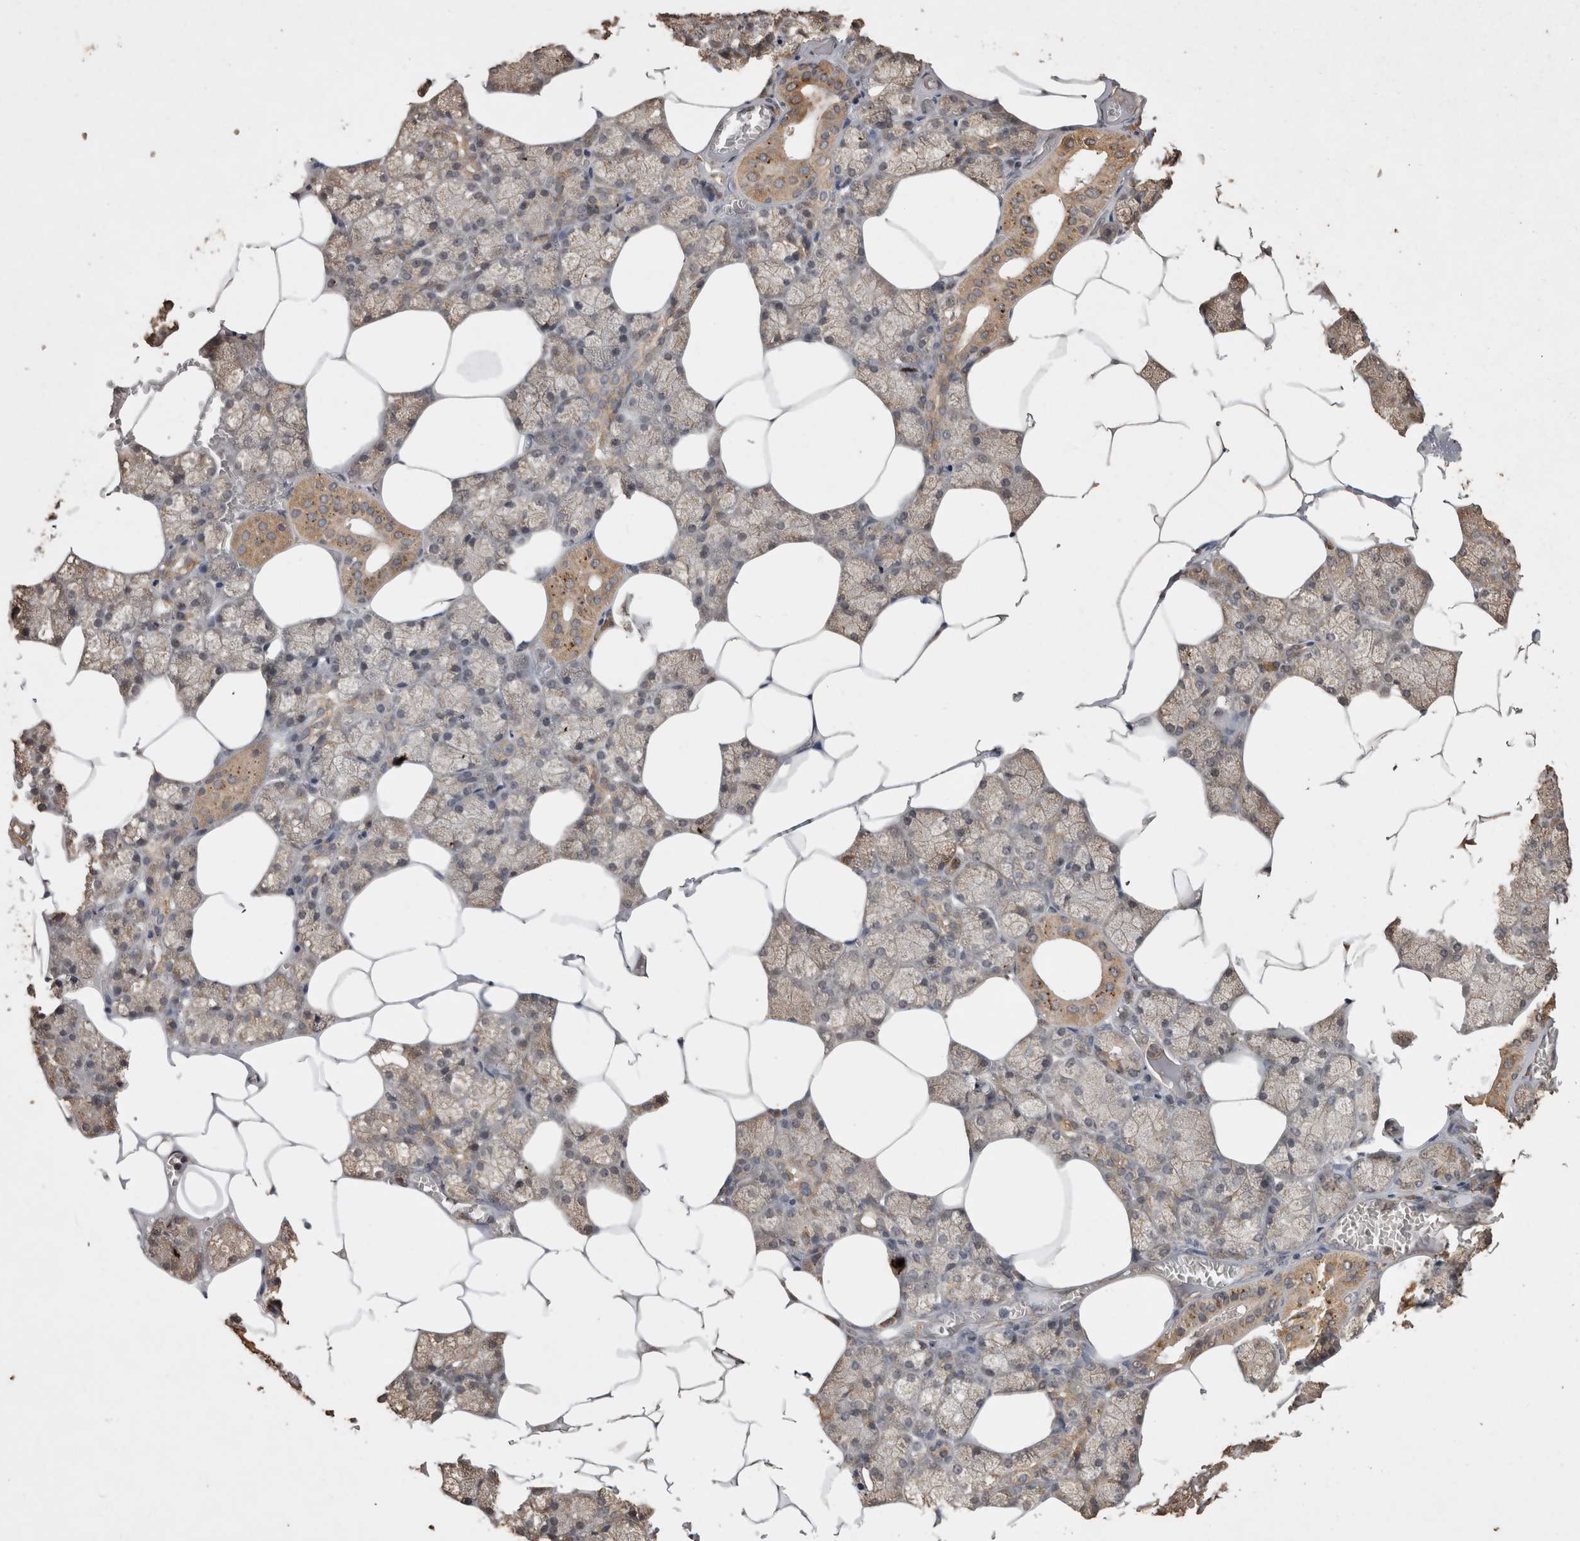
{"staining": {"intensity": "moderate", "quantity": "25%-75%", "location": "cytoplasmic/membranous"}, "tissue": "salivary gland", "cell_type": "Glandular cells", "image_type": "normal", "snomed": [{"axis": "morphology", "description": "Normal tissue, NOS"}, {"axis": "topography", "description": "Salivary gland"}], "caption": "A photomicrograph showing moderate cytoplasmic/membranous staining in approximately 25%-75% of glandular cells in unremarkable salivary gland, as visualized by brown immunohistochemical staining.", "gene": "SOCS5", "patient": {"sex": "male", "age": 62}}